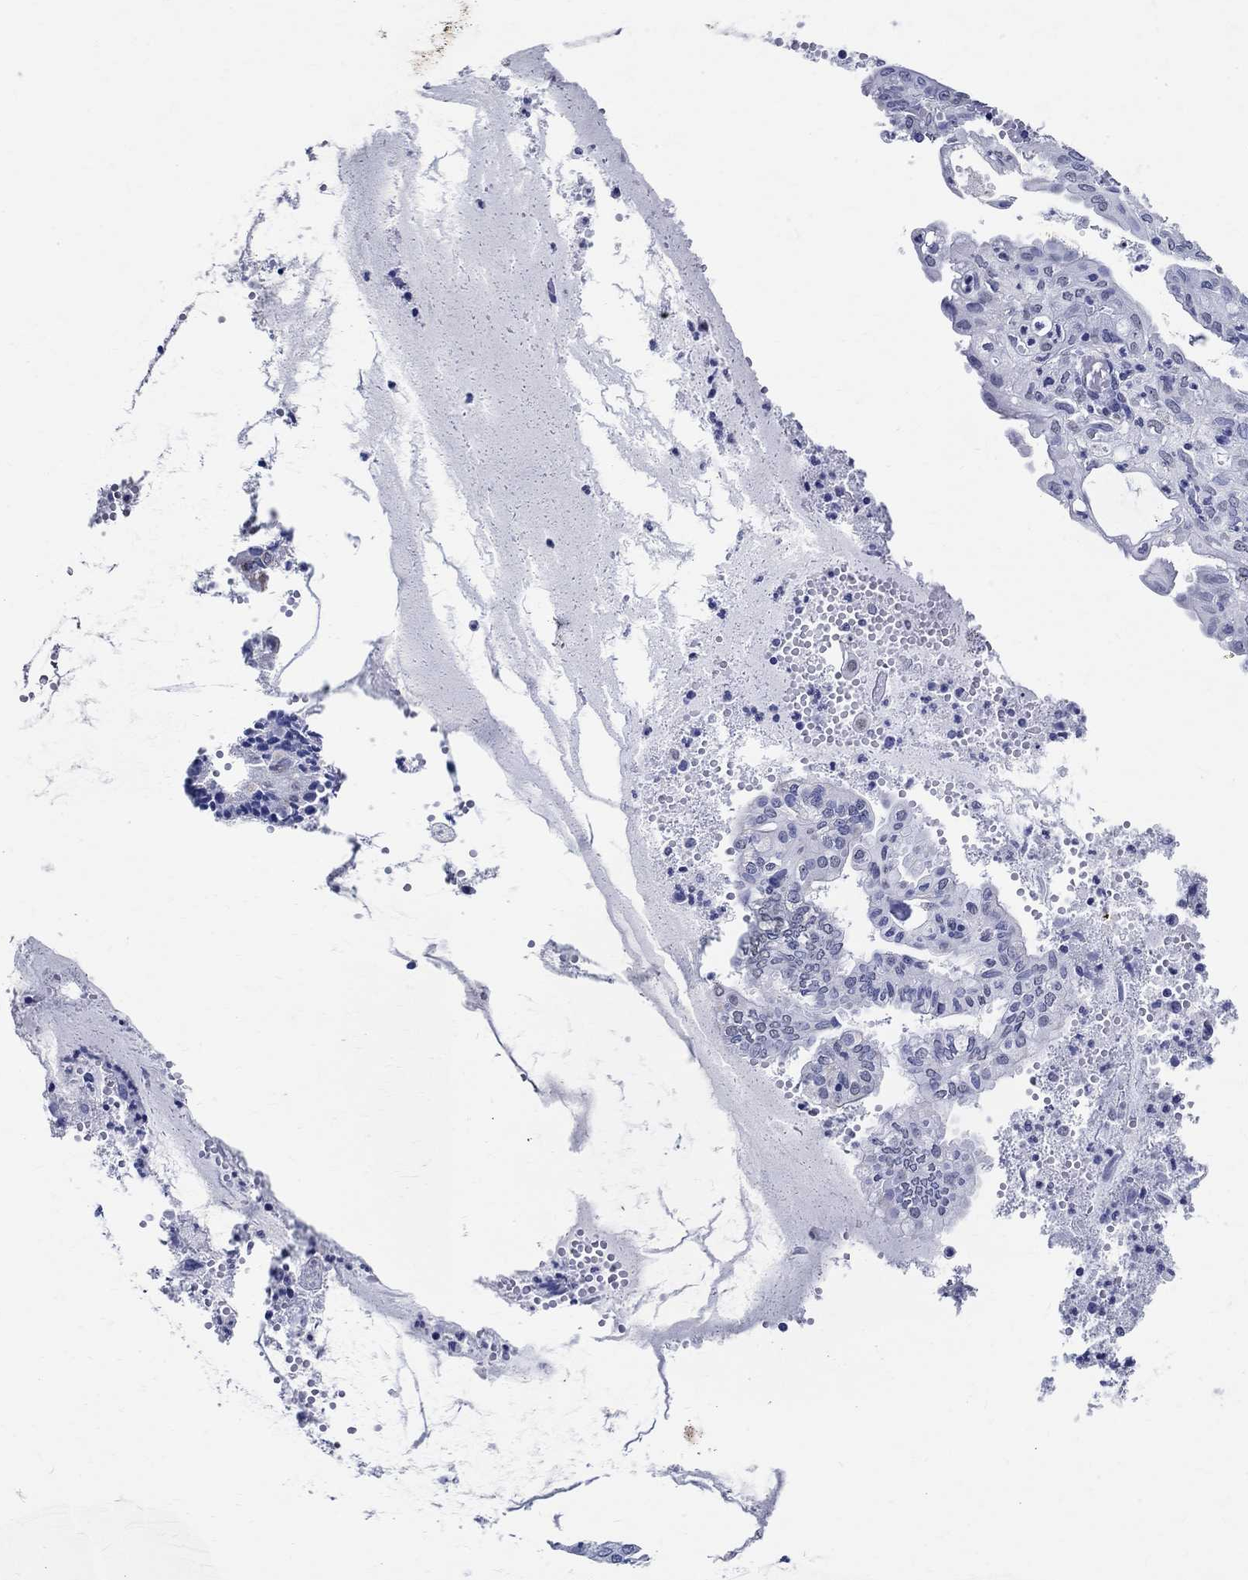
{"staining": {"intensity": "negative", "quantity": "none", "location": "none"}, "tissue": "endometrial cancer", "cell_type": "Tumor cells", "image_type": "cancer", "snomed": [{"axis": "morphology", "description": "Adenocarcinoma, NOS"}, {"axis": "topography", "description": "Endometrium"}], "caption": "Immunohistochemistry micrograph of neoplastic tissue: adenocarcinoma (endometrial) stained with DAB shows no significant protein staining in tumor cells. (Brightfield microscopy of DAB IHC at high magnification).", "gene": "TSPAN16", "patient": {"sex": "female", "age": 68}}